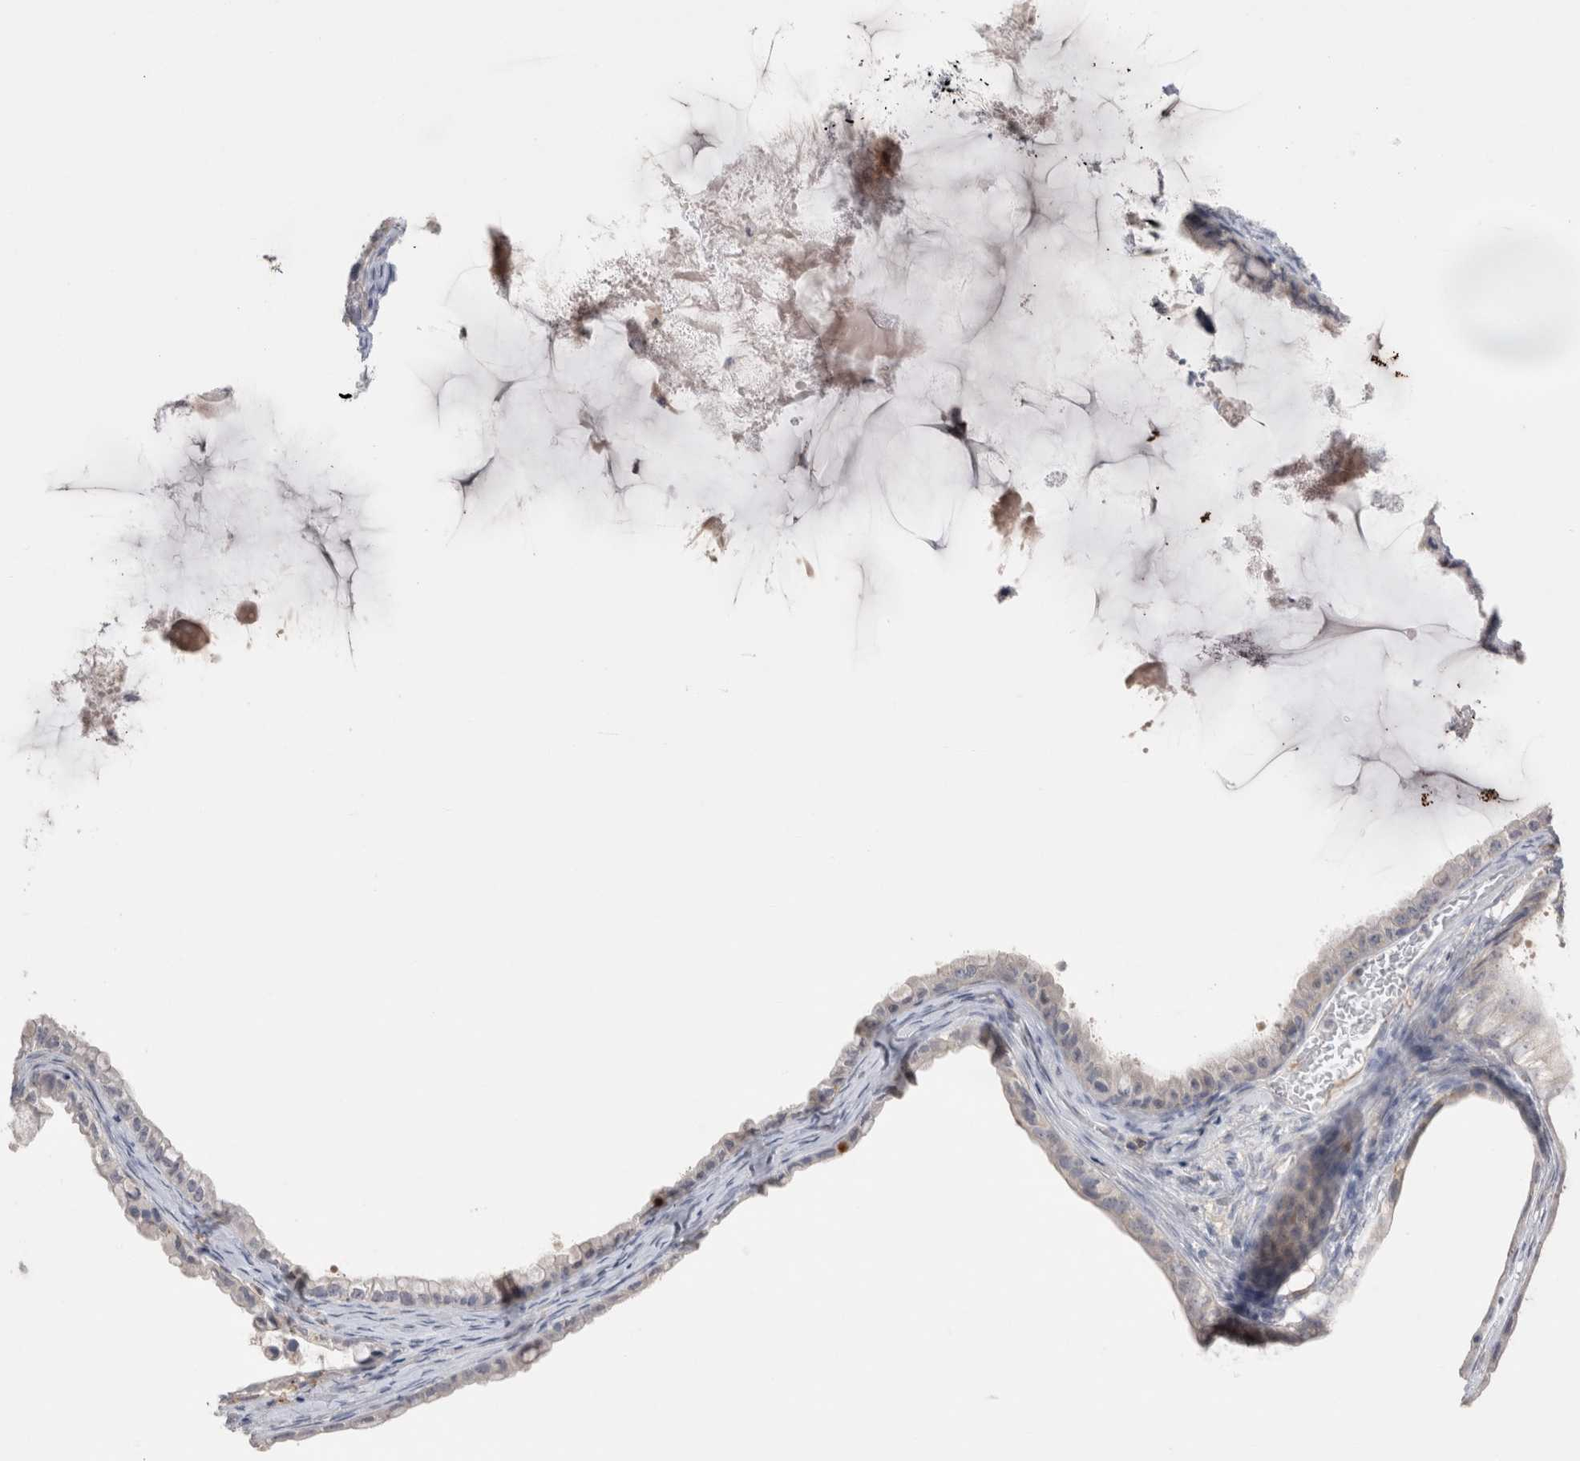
{"staining": {"intensity": "negative", "quantity": "none", "location": "none"}, "tissue": "ovarian cancer", "cell_type": "Tumor cells", "image_type": "cancer", "snomed": [{"axis": "morphology", "description": "Cystadenocarcinoma, mucinous, NOS"}, {"axis": "topography", "description": "Ovary"}], "caption": "A photomicrograph of human ovarian cancer (mucinous cystadenocarcinoma) is negative for staining in tumor cells.", "gene": "HPGDS", "patient": {"sex": "female", "age": 80}}